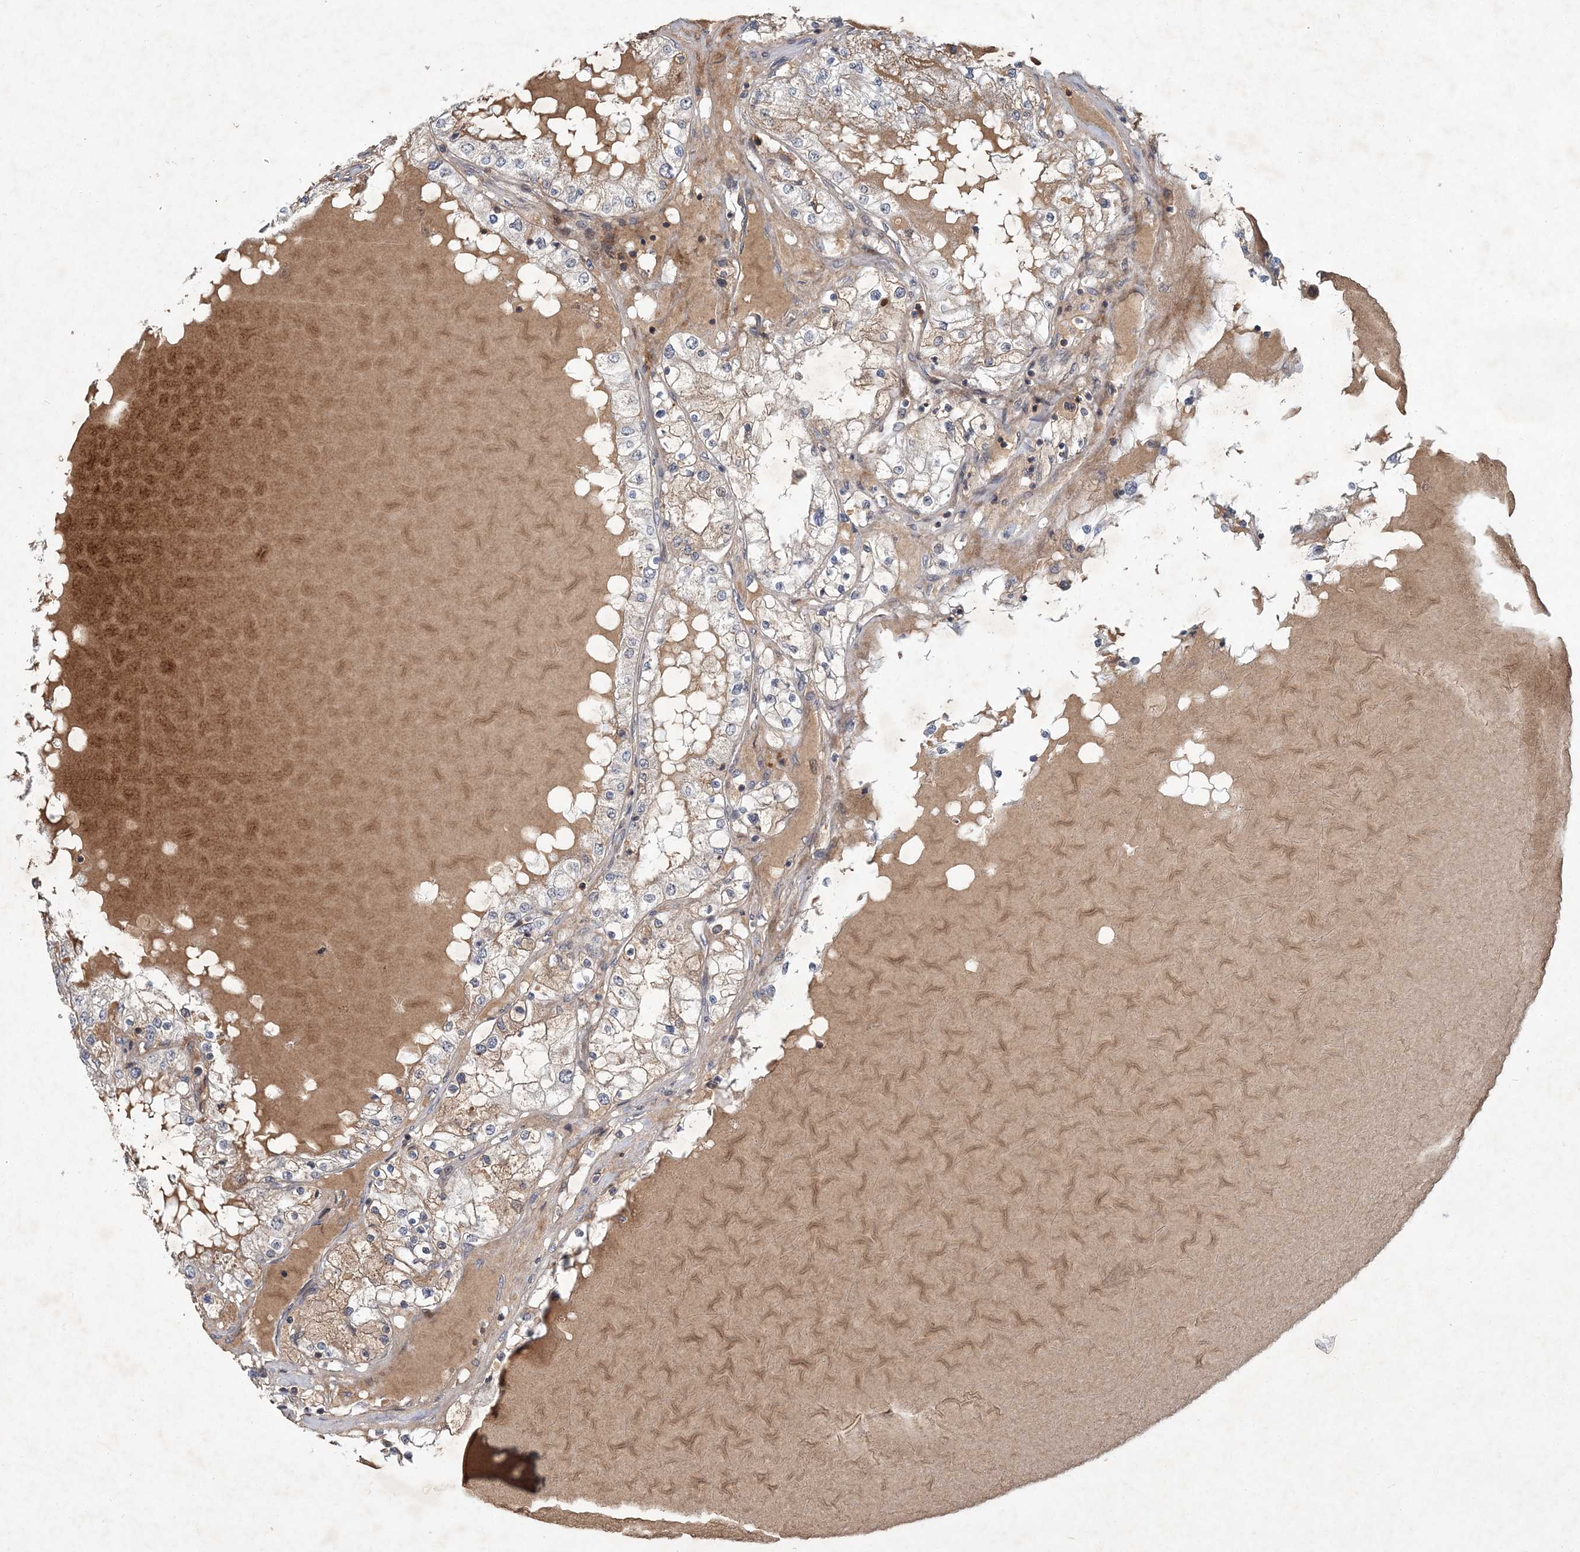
{"staining": {"intensity": "weak", "quantity": "25%-75%", "location": "cytoplasmic/membranous"}, "tissue": "renal cancer", "cell_type": "Tumor cells", "image_type": "cancer", "snomed": [{"axis": "morphology", "description": "Adenocarcinoma, NOS"}, {"axis": "topography", "description": "Kidney"}], "caption": "Immunohistochemical staining of adenocarcinoma (renal) displays weak cytoplasmic/membranous protein positivity in approximately 25%-75% of tumor cells.", "gene": "RNF25", "patient": {"sex": "male", "age": 68}}